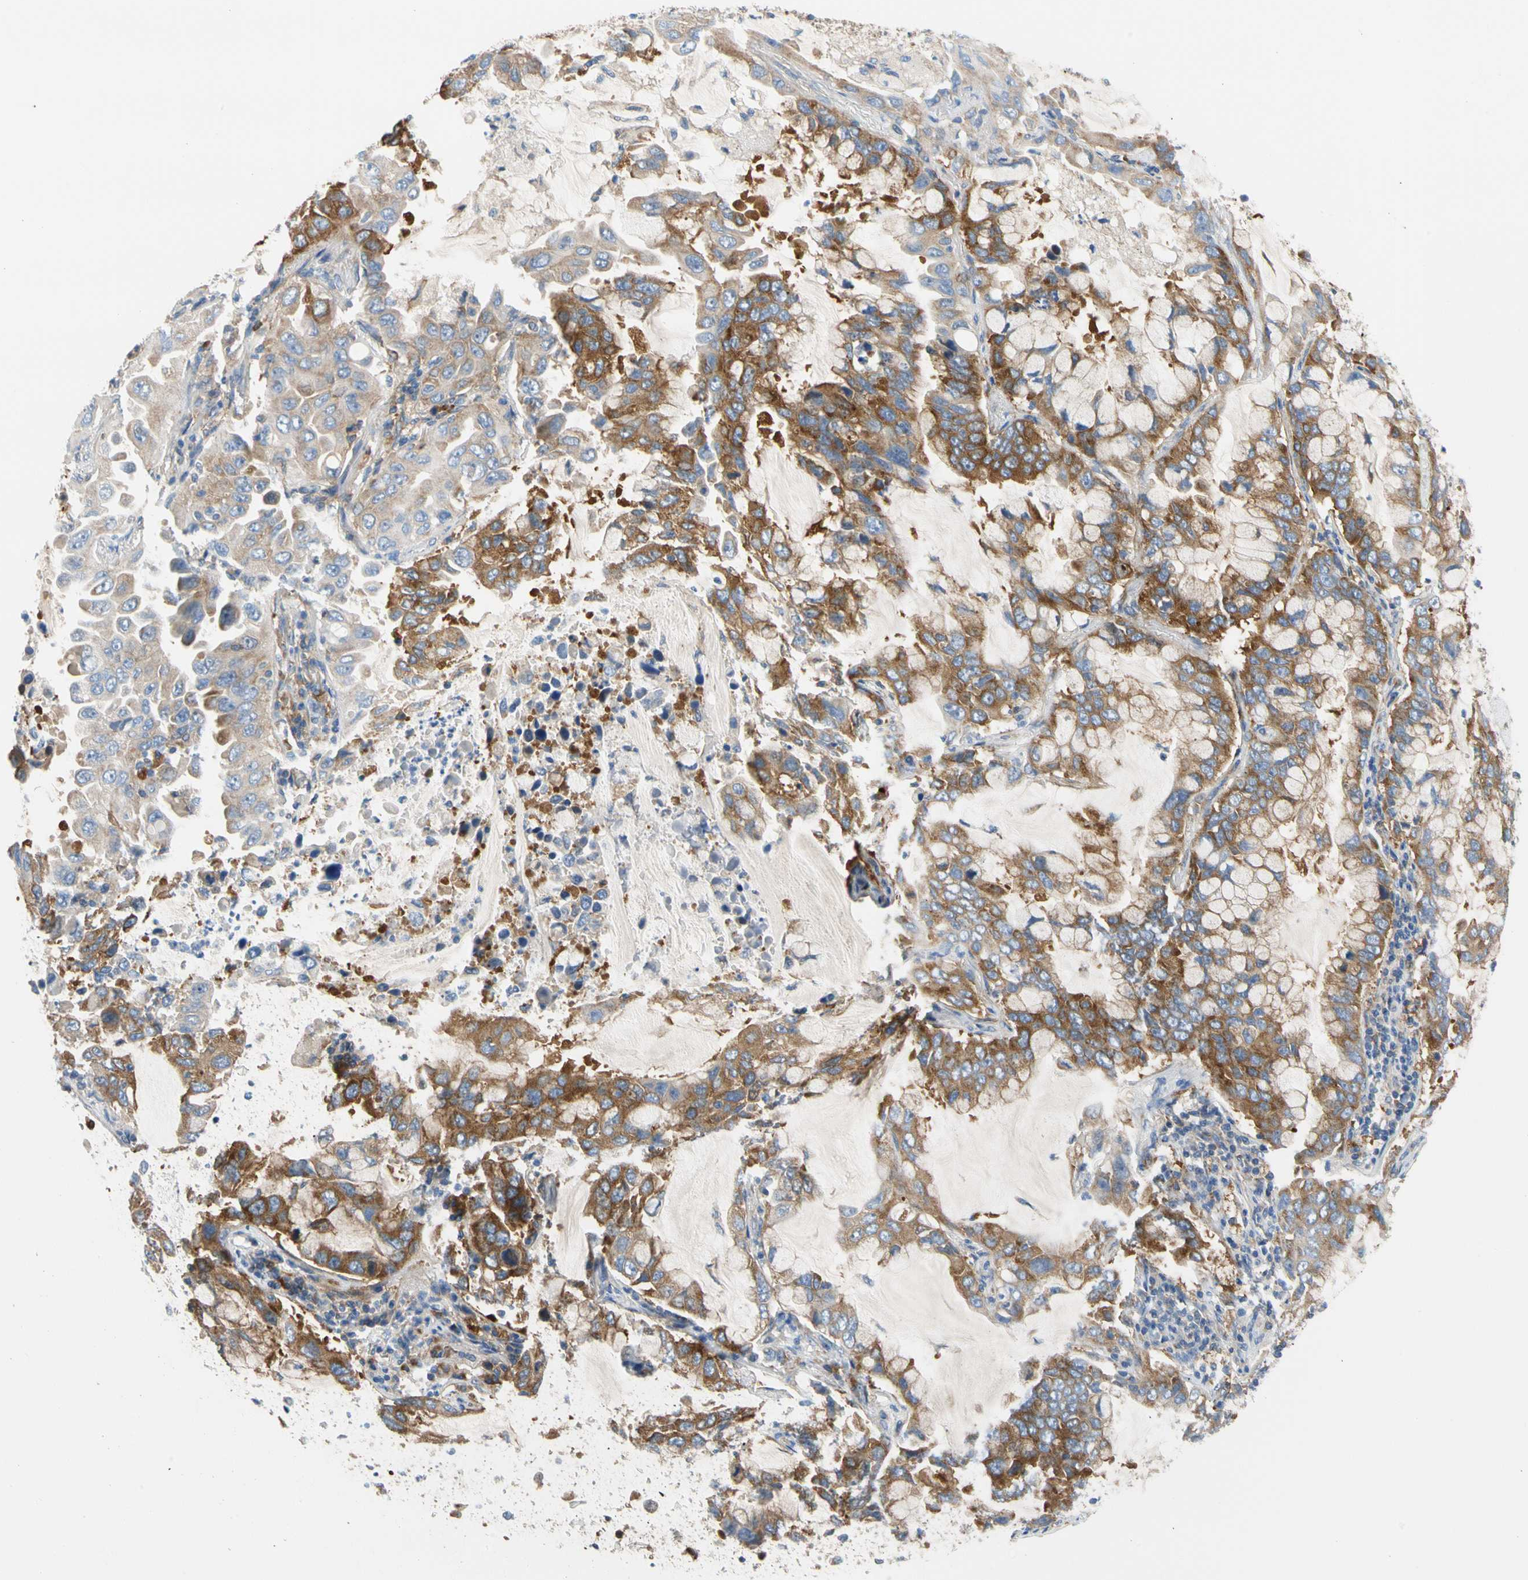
{"staining": {"intensity": "strong", "quantity": ">75%", "location": "cytoplasmic/membranous"}, "tissue": "lung cancer", "cell_type": "Tumor cells", "image_type": "cancer", "snomed": [{"axis": "morphology", "description": "Adenocarcinoma, NOS"}, {"axis": "topography", "description": "Lung"}], "caption": "Immunohistochemistry (IHC) (DAB) staining of adenocarcinoma (lung) reveals strong cytoplasmic/membranous protein positivity in approximately >75% of tumor cells.", "gene": "GPHN", "patient": {"sex": "male", "age": 64}}